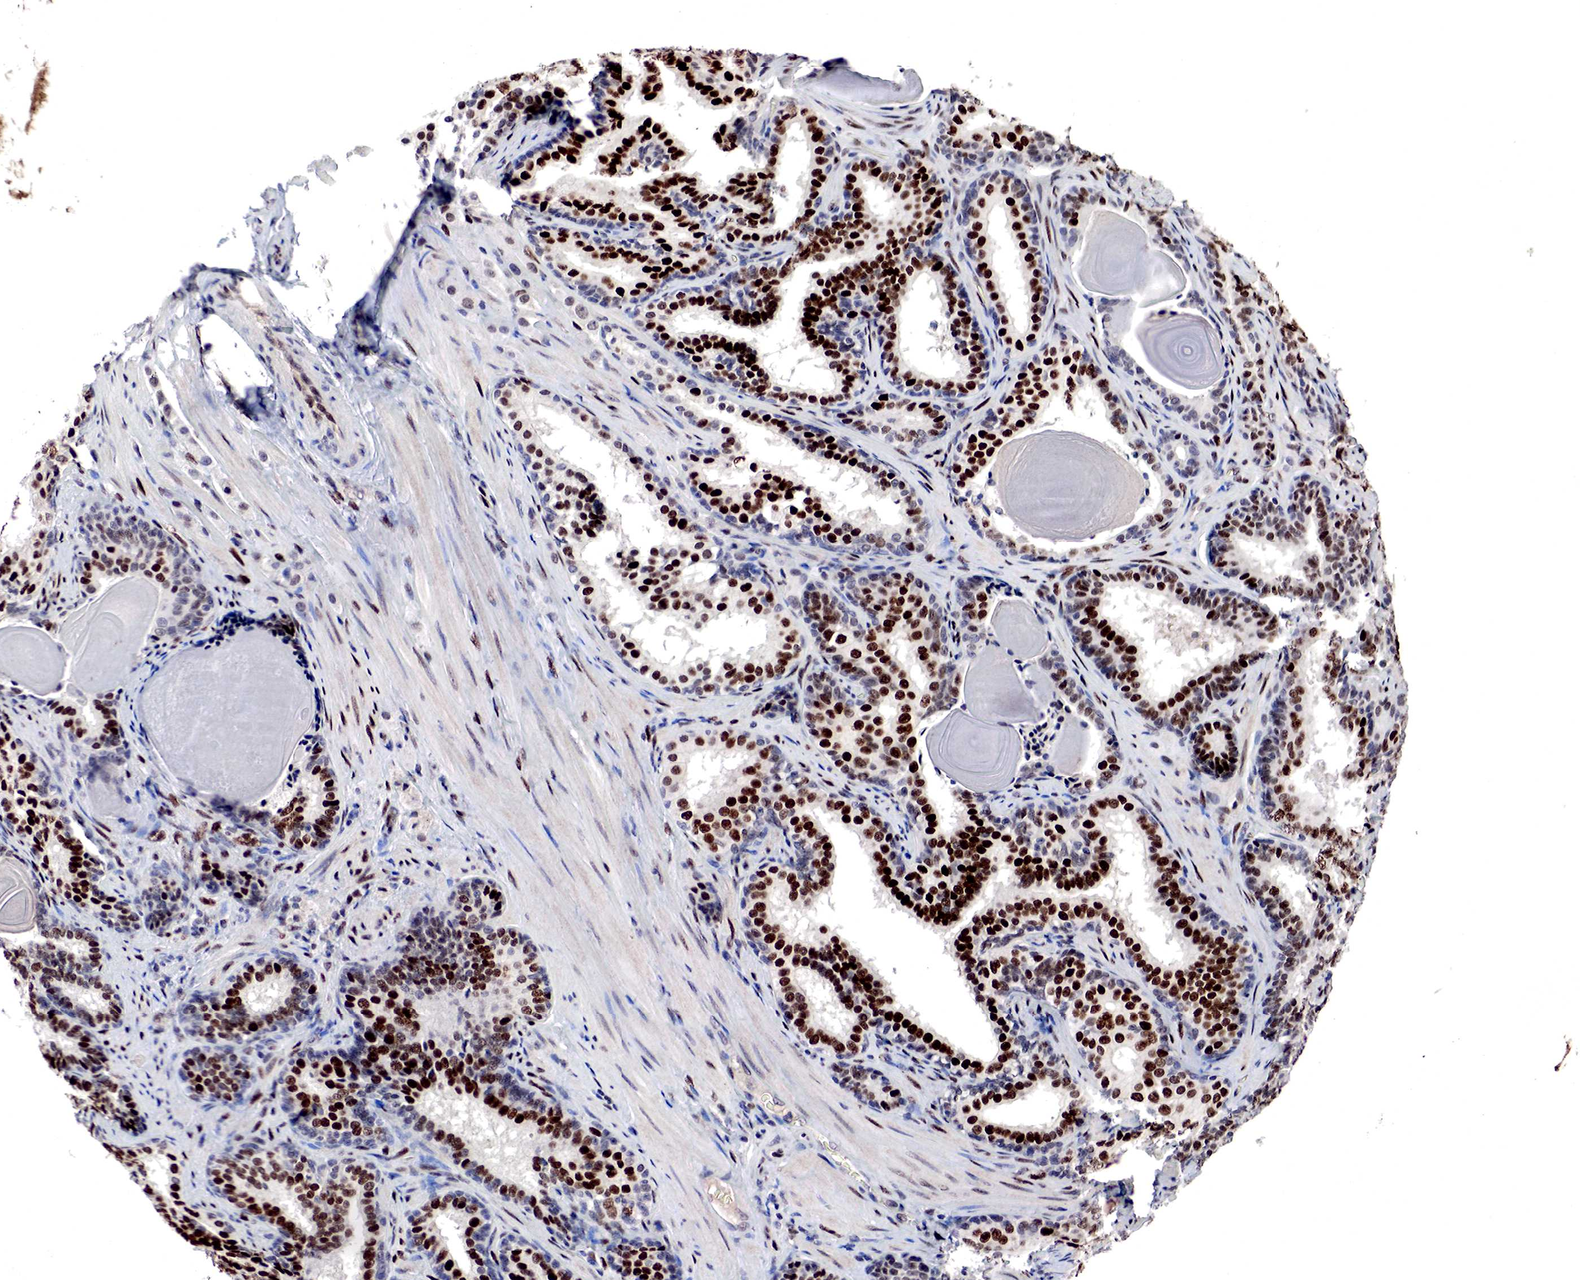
{"staining": {"intensity": "moderate", "quantity": "25%-75%", "location": "nuclear"}, "tissue": "prostate cancer", "cell_type": "Tumor cells", "image_type": "cancer", "snomed": [{"axis": "morphology", "description": "Adenocarcinoma, Medium grade"}, {"axis": "topography", "description": "Prostate"}], "caption": "A micrograph showing moderate nuclear staining in approximately 25%-75% of tumor cells in prostate cancer (medium-grade adenocarcinoma), as visualized by brown immunohistochemical staining.", "gene": "DACH2", "patient": {"sex": "male", "age": 70}}